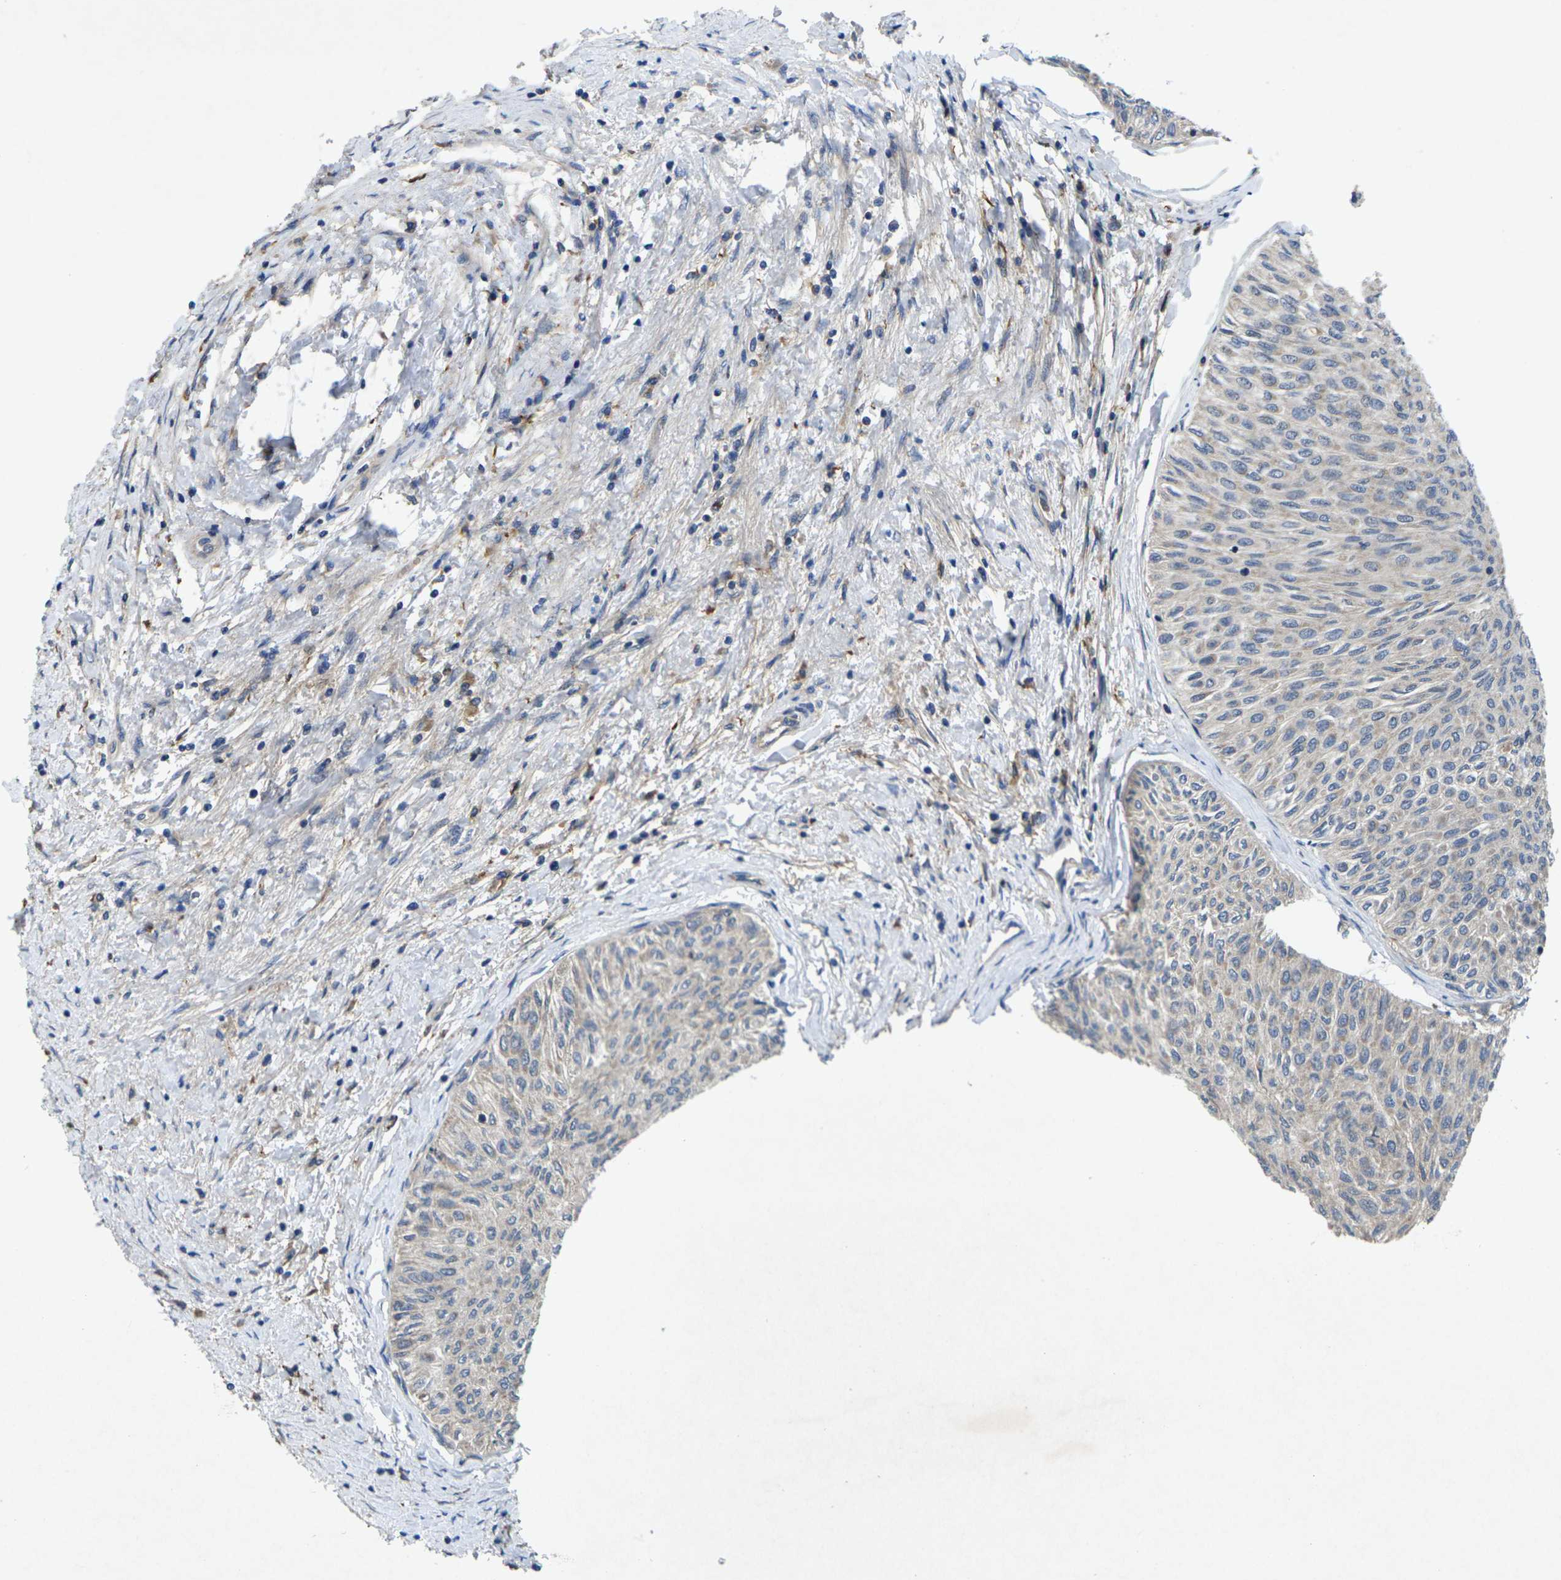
{"staining": {"intensity": "negative", "quantity": "none", "location": "none"}, "tissue": "urothelial cancer", "cell_type": "Tumor cells", "image_type": "cancer", "snomed": [{"axis": "morphology", "description": "Urothelial carcinoma, Low grade"}, {"axis": "topography", "description": "Urinary bladder"}], "caption": "Tumor cells show no significant protein staining in urothelial cancer.", "gene": "KIF1B", "patient": {"sex": "male", "age": 78}}